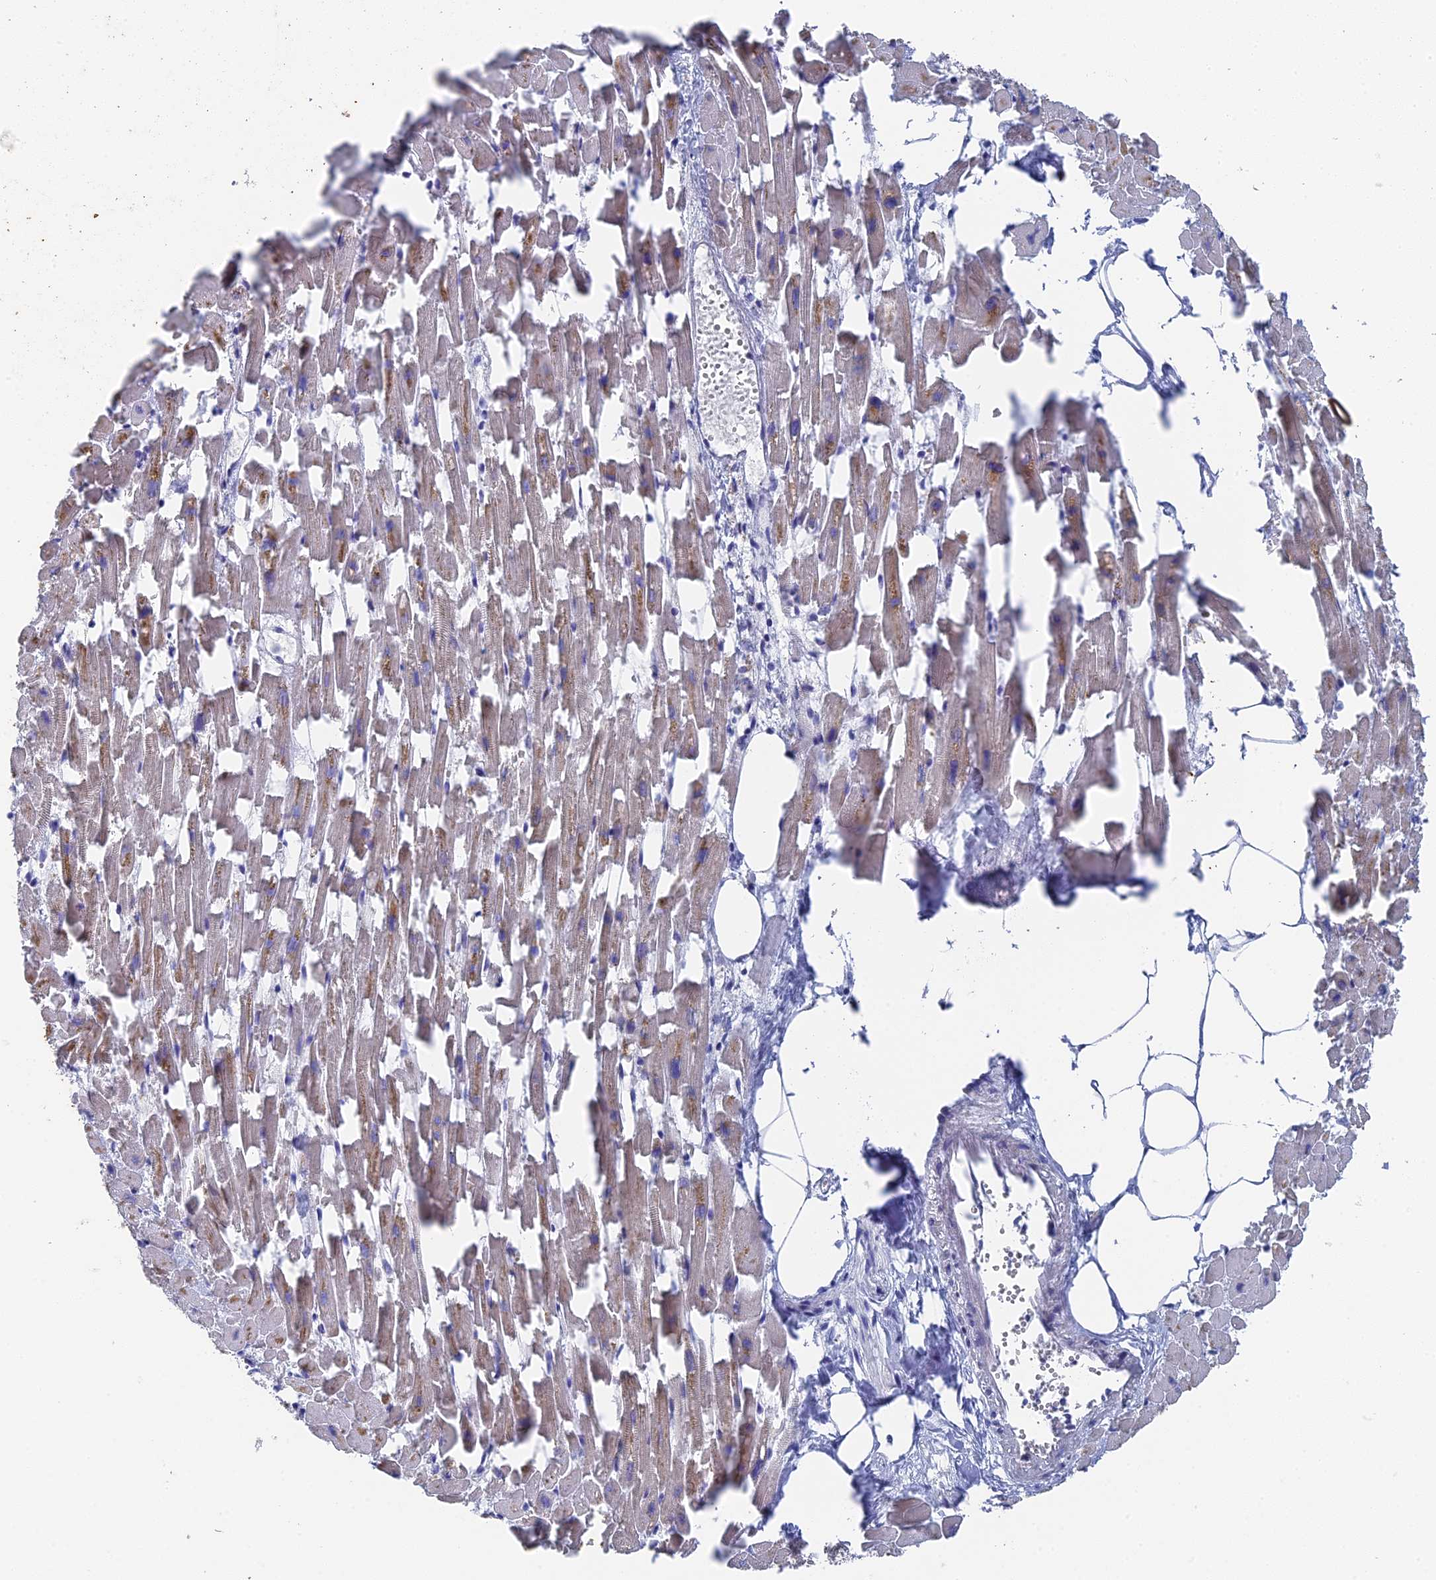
{"staining": {"intensity": "weak", "quantity": "<25%", "location": "cytoplasmic/membranous"}, "tissue": "heart muscle", "cell_type": "Cardiomyocytes", "image_type": "normal", "snomed": [{"axis": "morphology", "description": "Normal tissue, NOS"}, {"axis": "topography", "description": "Heart"}], "caption": "DAB immunohistochemical staining of normal heart muscle shows no significant staining in cardiomyocytes. (DAB (3,3'-diaminobenzidine) immunohistochemistry (IHC), high magnification).", "gene": "SRFBP1", "patient": {"sex": "female", "age": 64}}